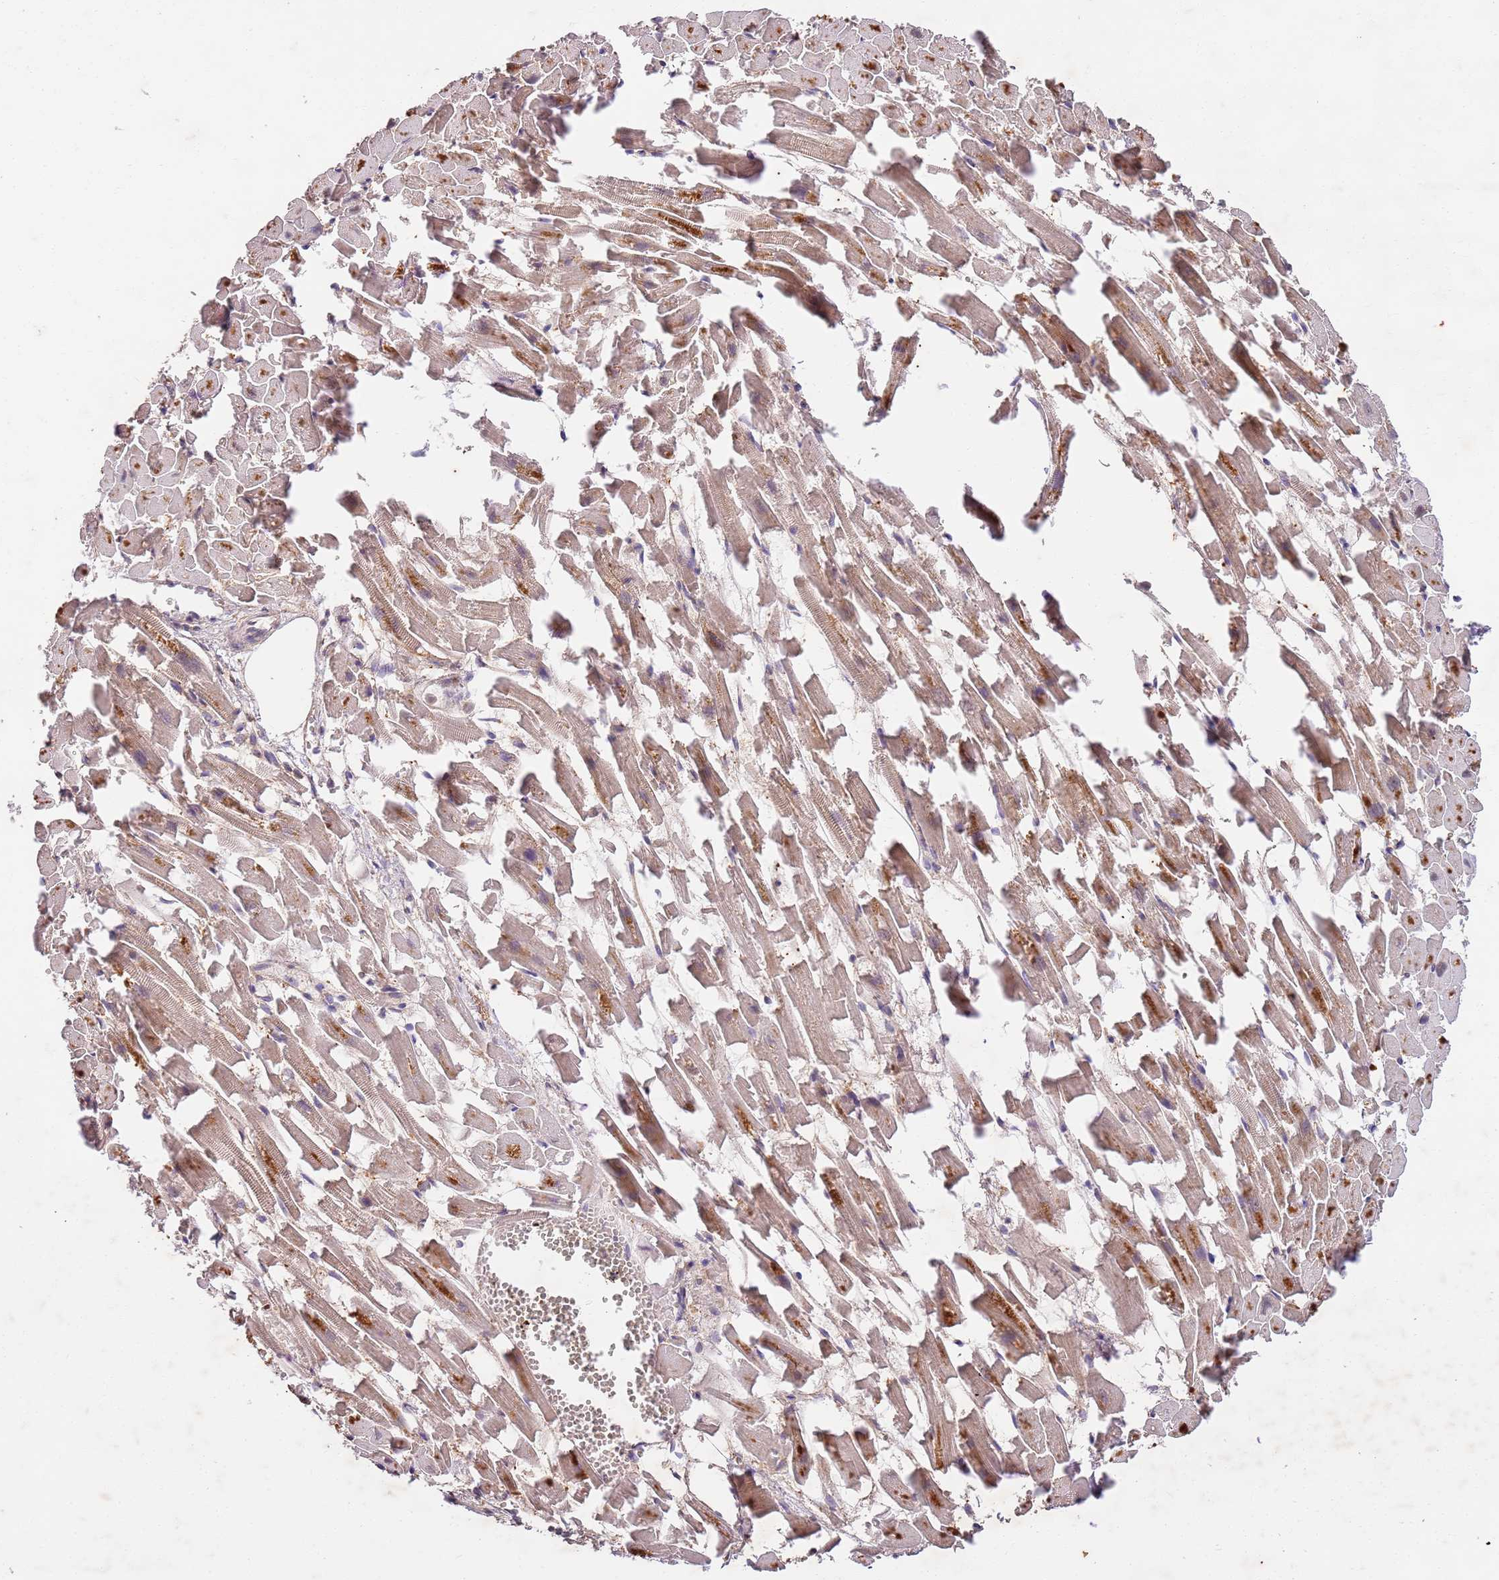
{"staining": {"intensity": "moderate", "quantity": "25%-75%", "location": "cytoplasmic/membranous"}, "tissue": "heart muscle", "cell_type": "Cardiomyocytes", "image_type": "normal", "snomed": [{"axis": "morphology", "description": "Normal tissue, NOS"}, {"axis": "topography", "description": "Heart"}], "caption": "Benign heart muscle reveals moderate cytoplasmic/membranous positivity in about 25%-75% of cardiomyocytes The protein is stained brown, and the nuclei are stained in blue (DAB IHC with brightfield microscopy, high magnification)..", "gene": "UBE3A", "patient": {"sex": "female", "age": 64}}